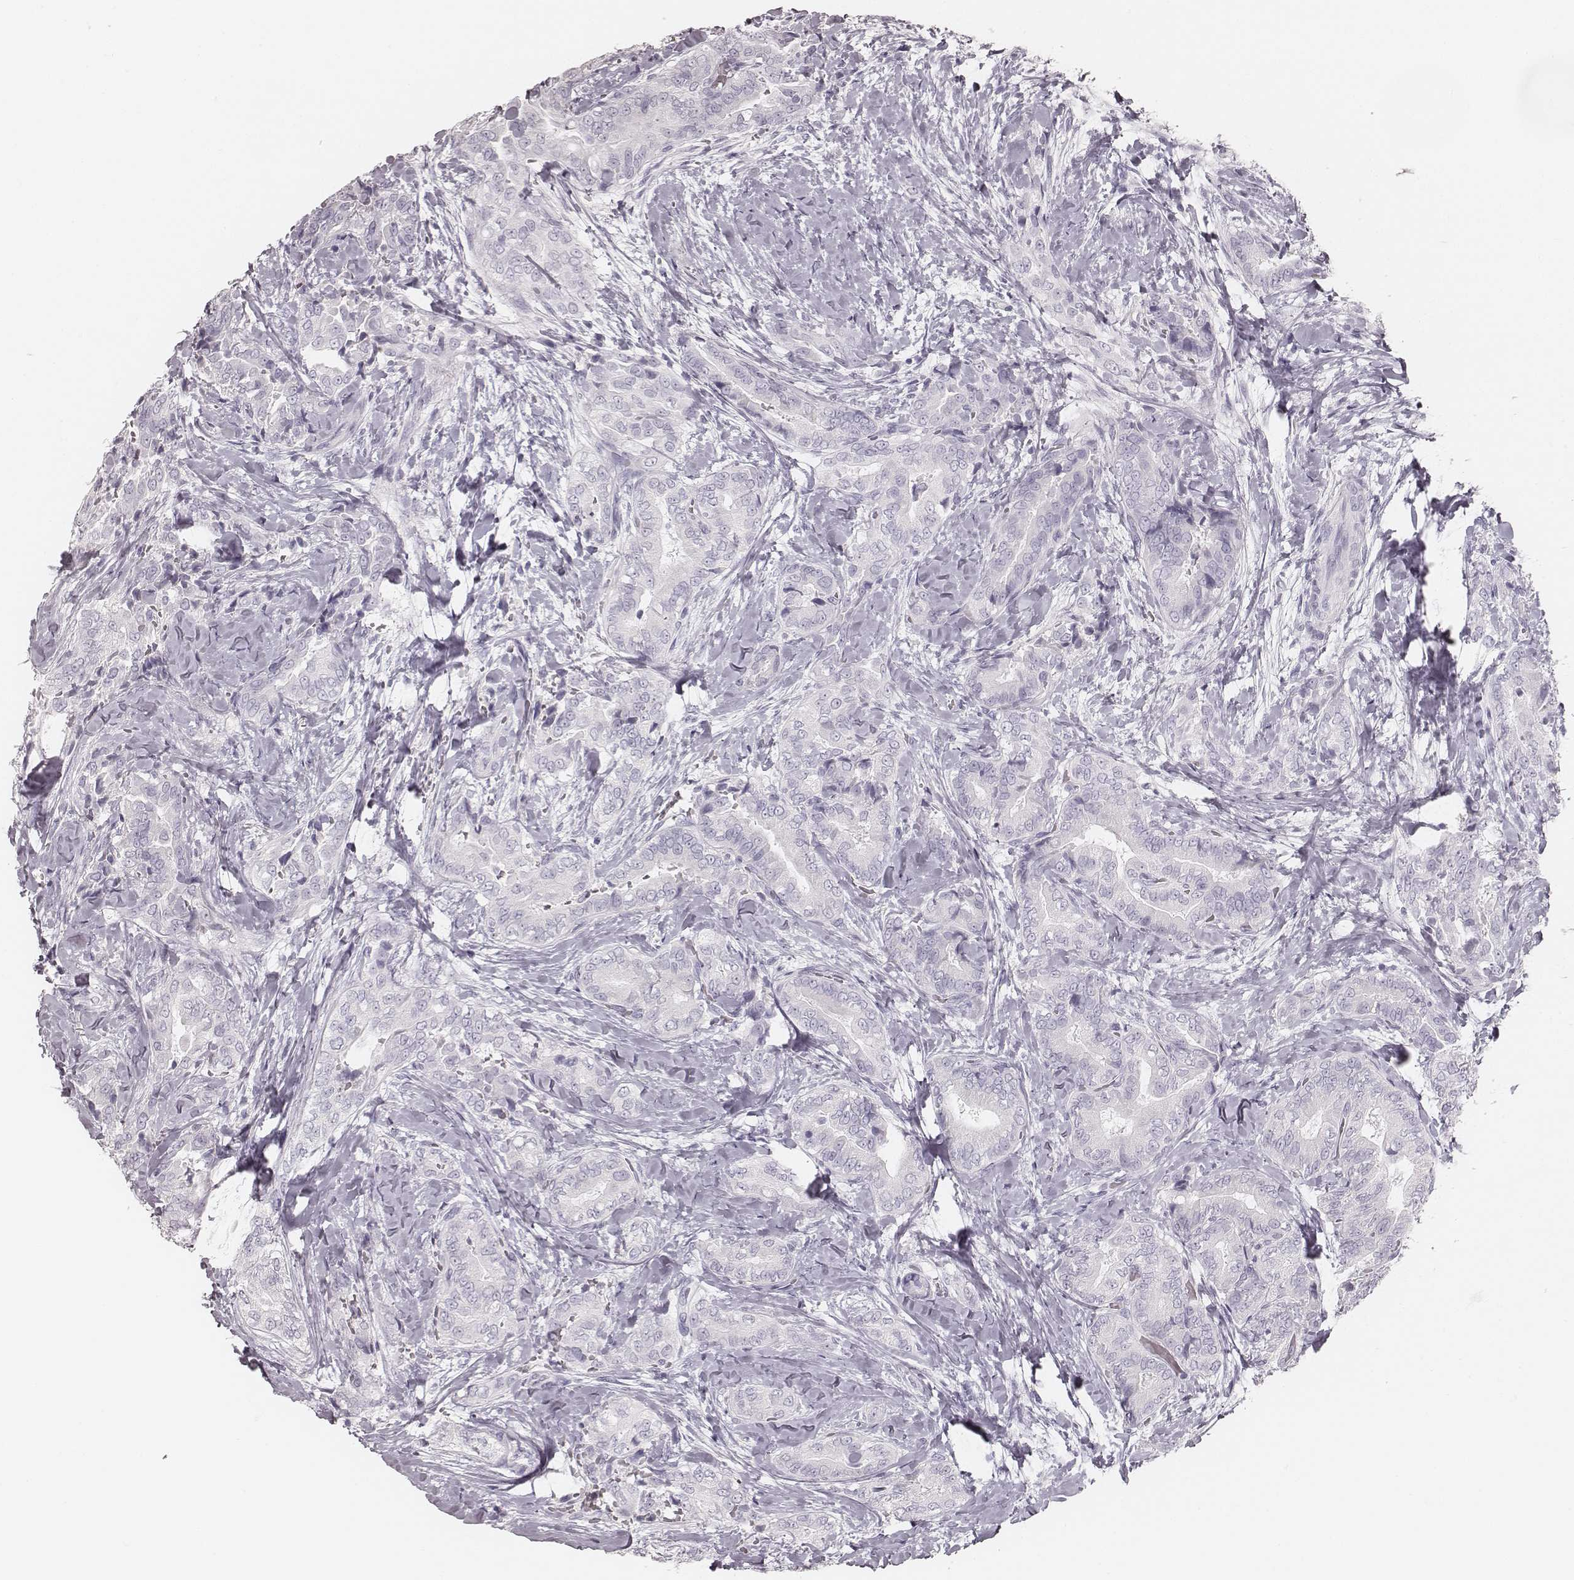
{"staining": {"intensity": "negative", "quantity": "none", "location": "none"}, "tissue": "thyroid cancer", "cell_type": "Tumor cells", "image_type": "cancer", "snomed": [{"axis": "morphology", "description": "Papillary adenocarcinoma, NOS"}, {"axis": "topography", "description": "Thyroid gland"}], "caption": "Immunohistochemical staining of thyroid cancer (papillary adenocarcinoma) displays no significant expression in tumor cells.", "gene": "KRT82", "patient": {"sex": "male", "age": 61}}